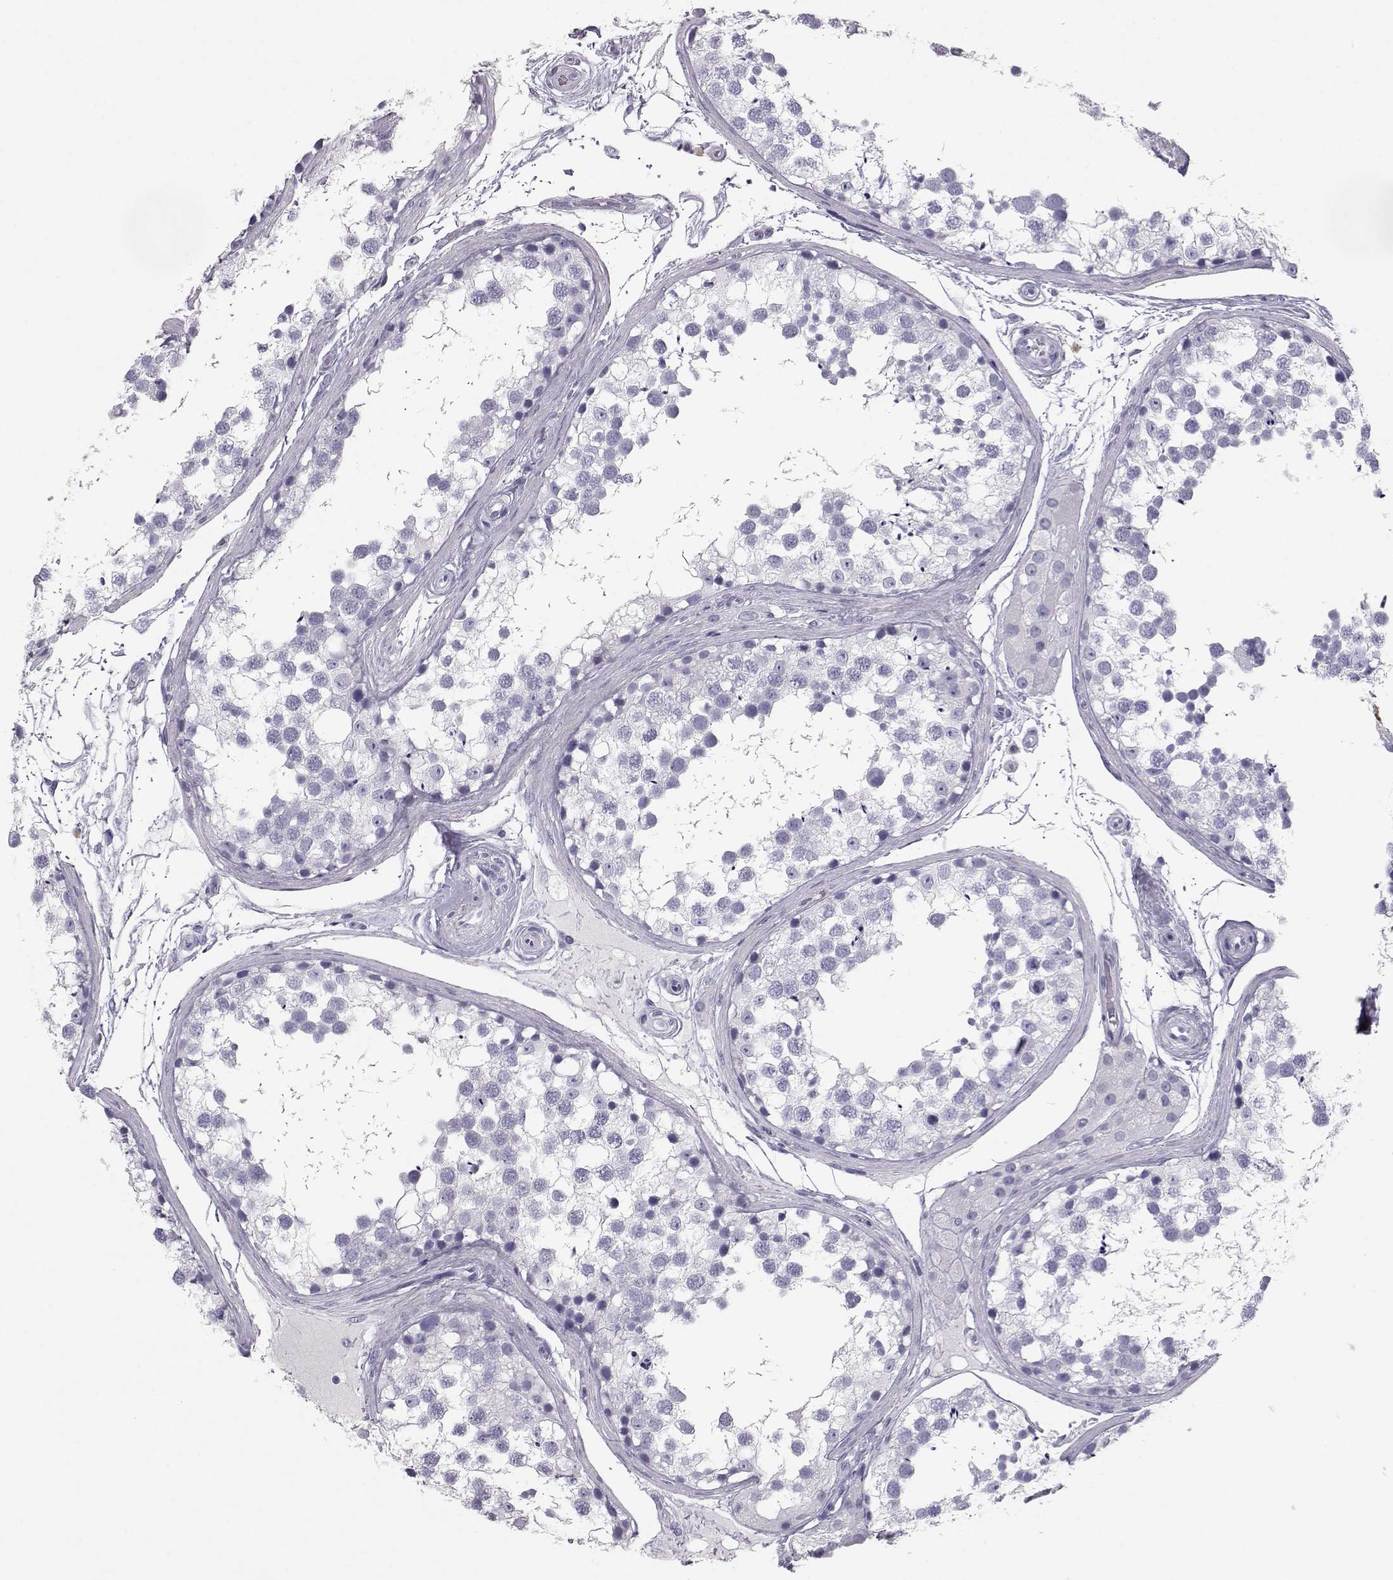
{"staining": {"intensity": "negative", "quantity": "none", "location": "none"}, "tissue": "testis", "cell_type": "Cells in seminiferous ducts", "image_type": "normal", "snomed": [{"axis": "morphology", "description": "Normal tissue, NOS"}, {"axis": "morphology", "description": "Seminoma, NOS"}, {"axis": "topography", "description": "Testis"}], "caption": "High power microscopy histopathology image of an immunohistochemistry (IHC) micrograph of unremarkable testis, revealing no significant staining in cells in seminiferous ducts. The staining is performed using DAB brown chromogen with nuclei counter-stained in using hematoxylin.", "gene": "ITLN1", "patient": {"sex": "male", "age": 65}}